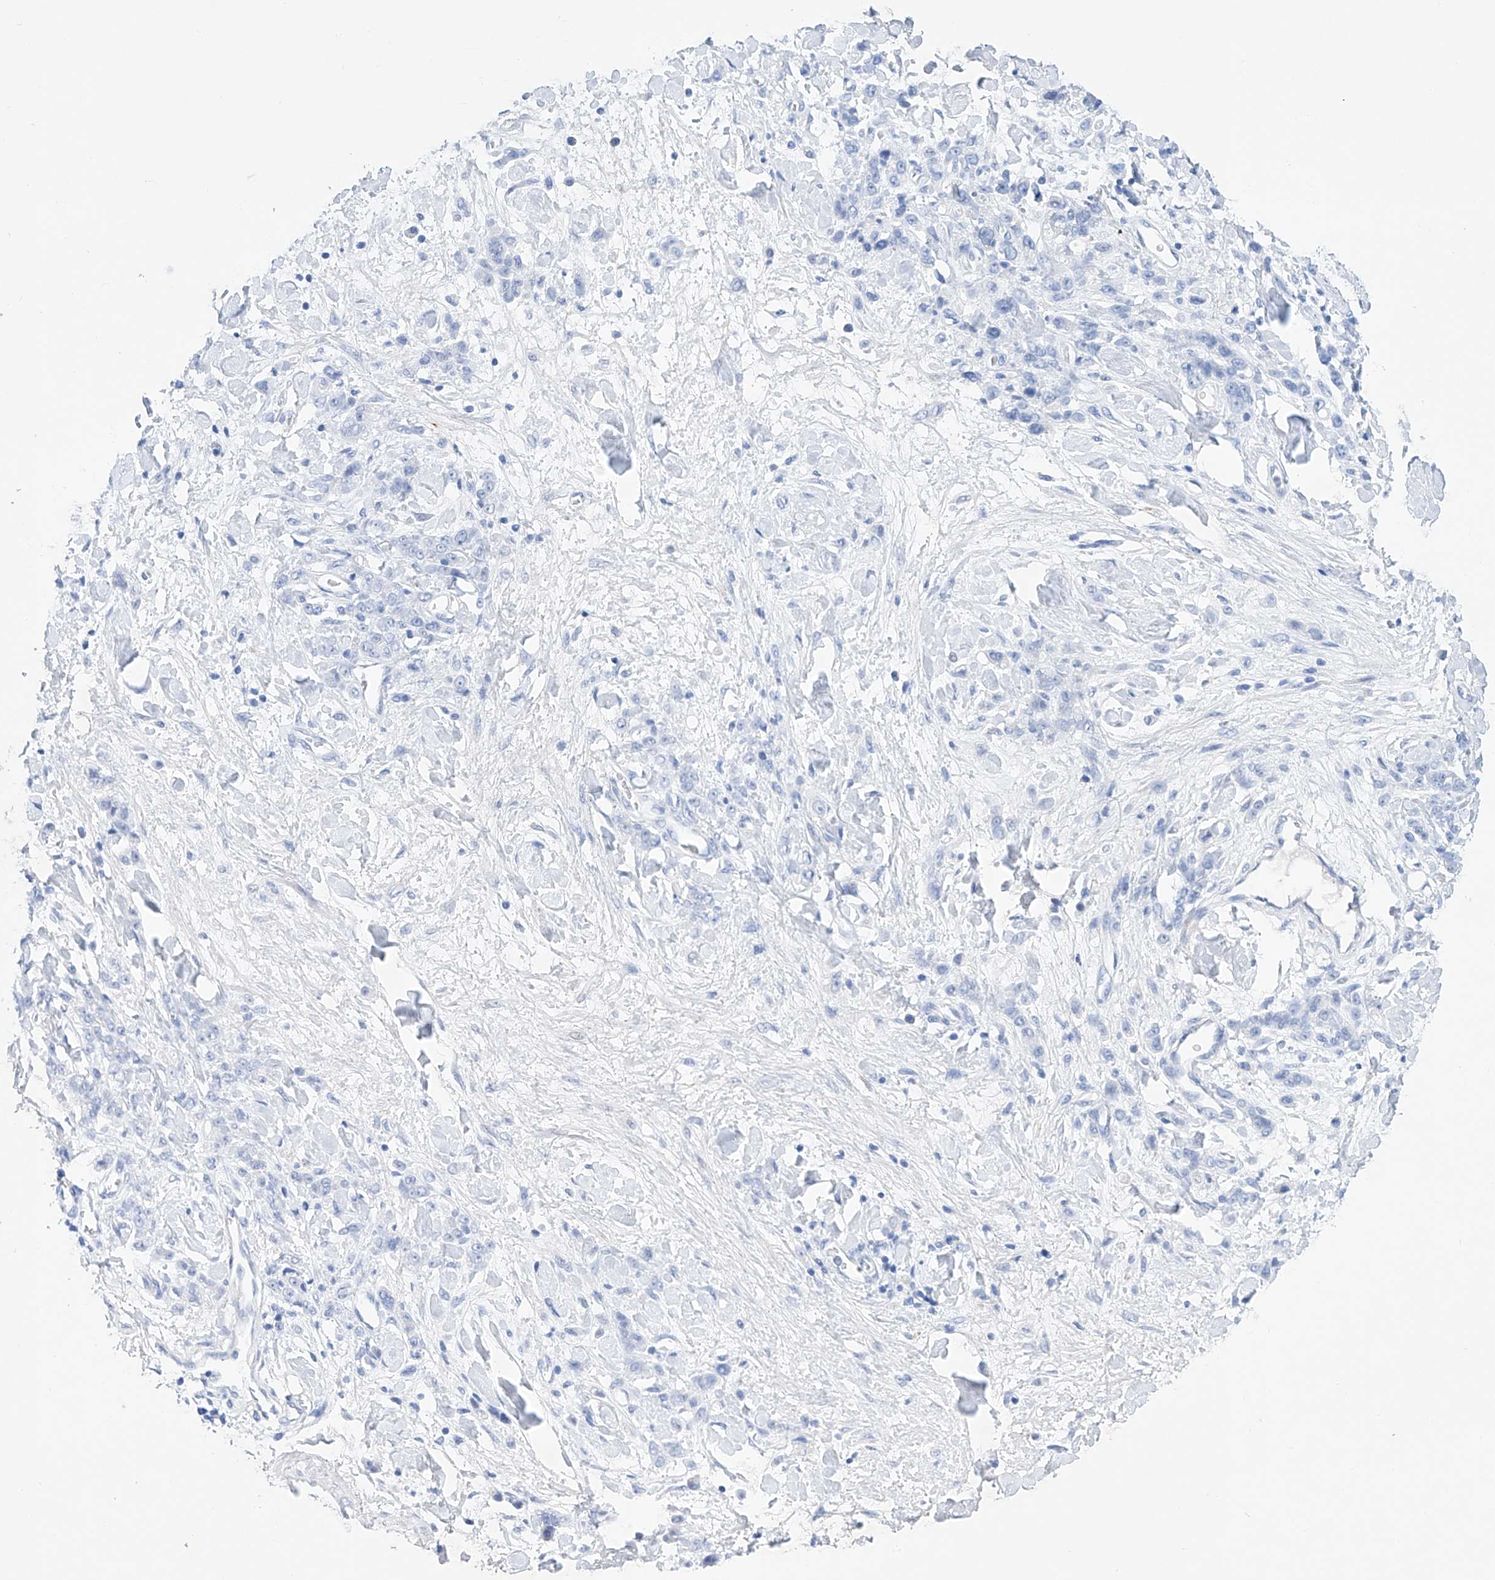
{"staining": {"intensity": "negative", "quantity": "none", "location": "none"}, "tissue": "stomach cancer", "cell_type": "Tumor cells", "image_type": "cancer", "snomed": [{"axis": "morphology", "description": "Normal tissue, NOS"}, {"axis": "morphology", "description": "Adenocarcinoma, NOS"}, {"axis": "topography", "description": "Stomach"}], "caption": "Stomach cancer was stained to show a protein in brown. There is no significant expression in tumor cells.", "gene": "LURAP1", "patient": {"sex": "male", "age": 82}}